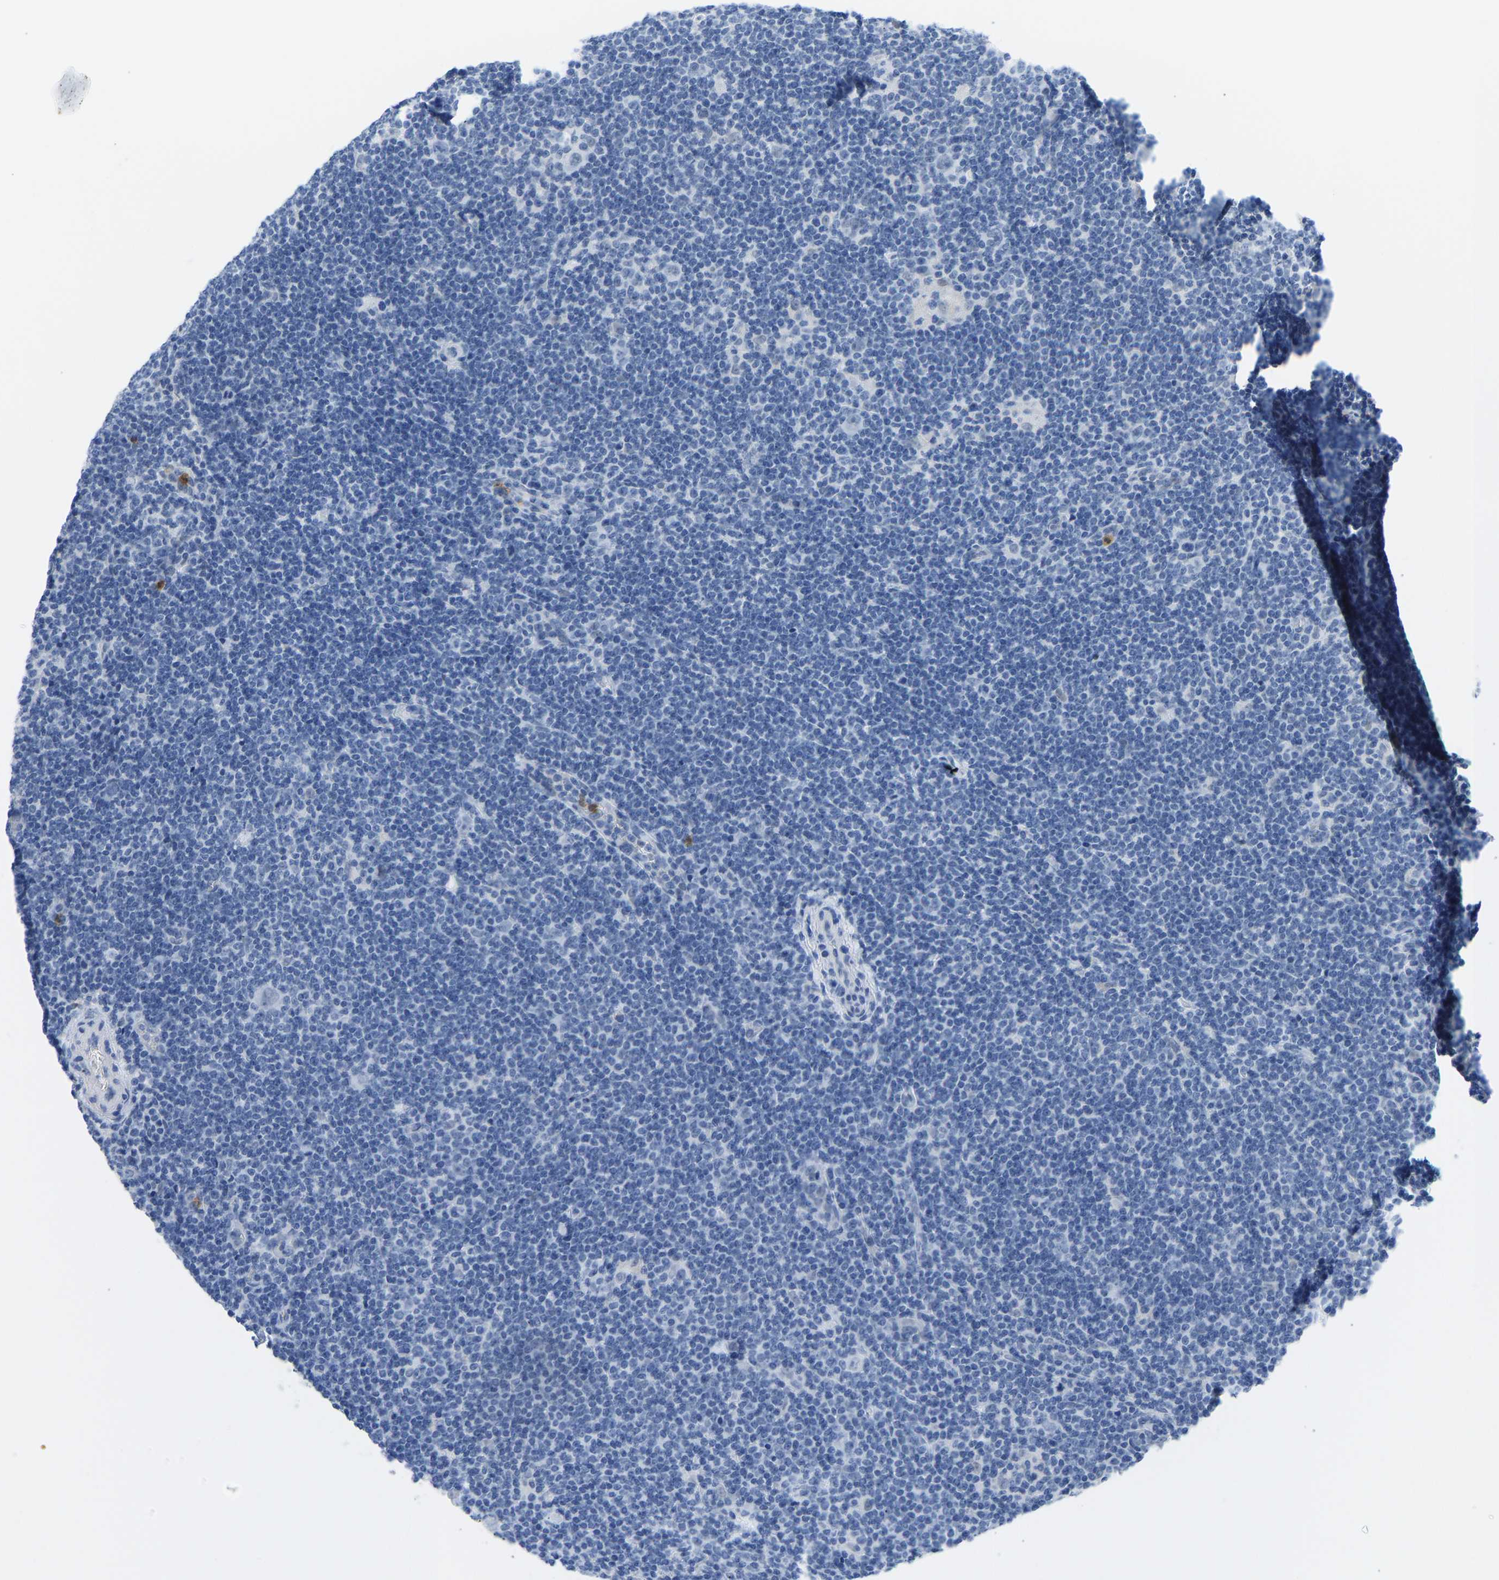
{"staining": {"intensity": "negative", "quantity": "none", "location": "none"}, "tissue": "lymphoma", "cell_type": "Tumor cells", "image_type": "cancer", "snomed": [{"axis": "morphology", "description": "Hodgkin's disease, NOS"}, {"axis": "topography", "description": "Lymph node"}], "caption": "The image displays no significant expression in tumor cells of Hodgkin's disease.", "gene": "TXNDC2", "patient": {"sex": "female", "age": 57}}